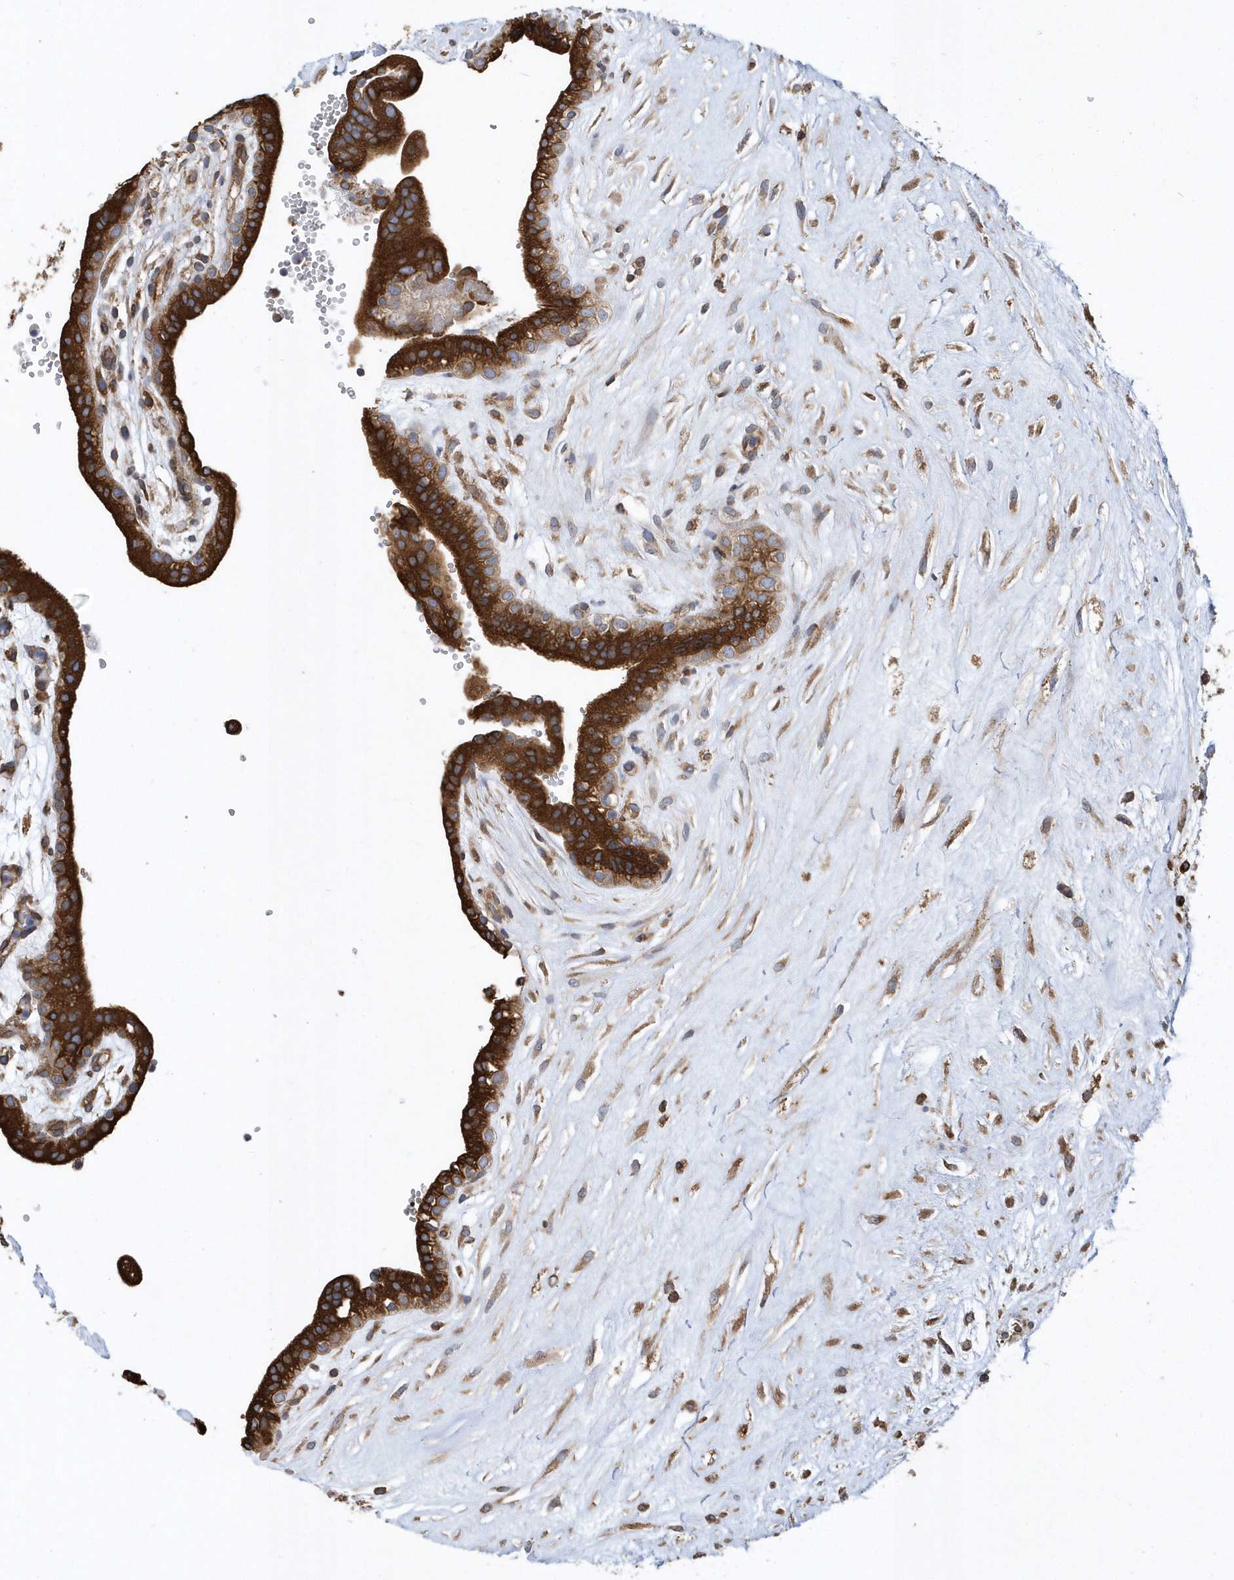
{"staining": {"intensity": "strong", "quantity": ">75%", "location": "cytoplasmic/membranous"}, "tissue": "placenta", "cell_type": "Trophoblastic cells", "image_type": "normal", "snomed": [{"axis": "morphology", "description": "Normal tissue, NOS"}, {"axis": "topography", "description": "Placenta"}], "caption": "High-magnification brightfield microscopy of normal placenta stained with DAB (3,3'-diaminobenzidine) (brown) and counterstained with hematoxylin (blue). trophoblastic cells exhibit strong cytoplasmic/membranous staining is seen in about>75% of cells. (Brightfield microscopy of DAB IHC at high magnification).", "gene": "VAMP7", "patient": {"sex": "female", "age": 18}}